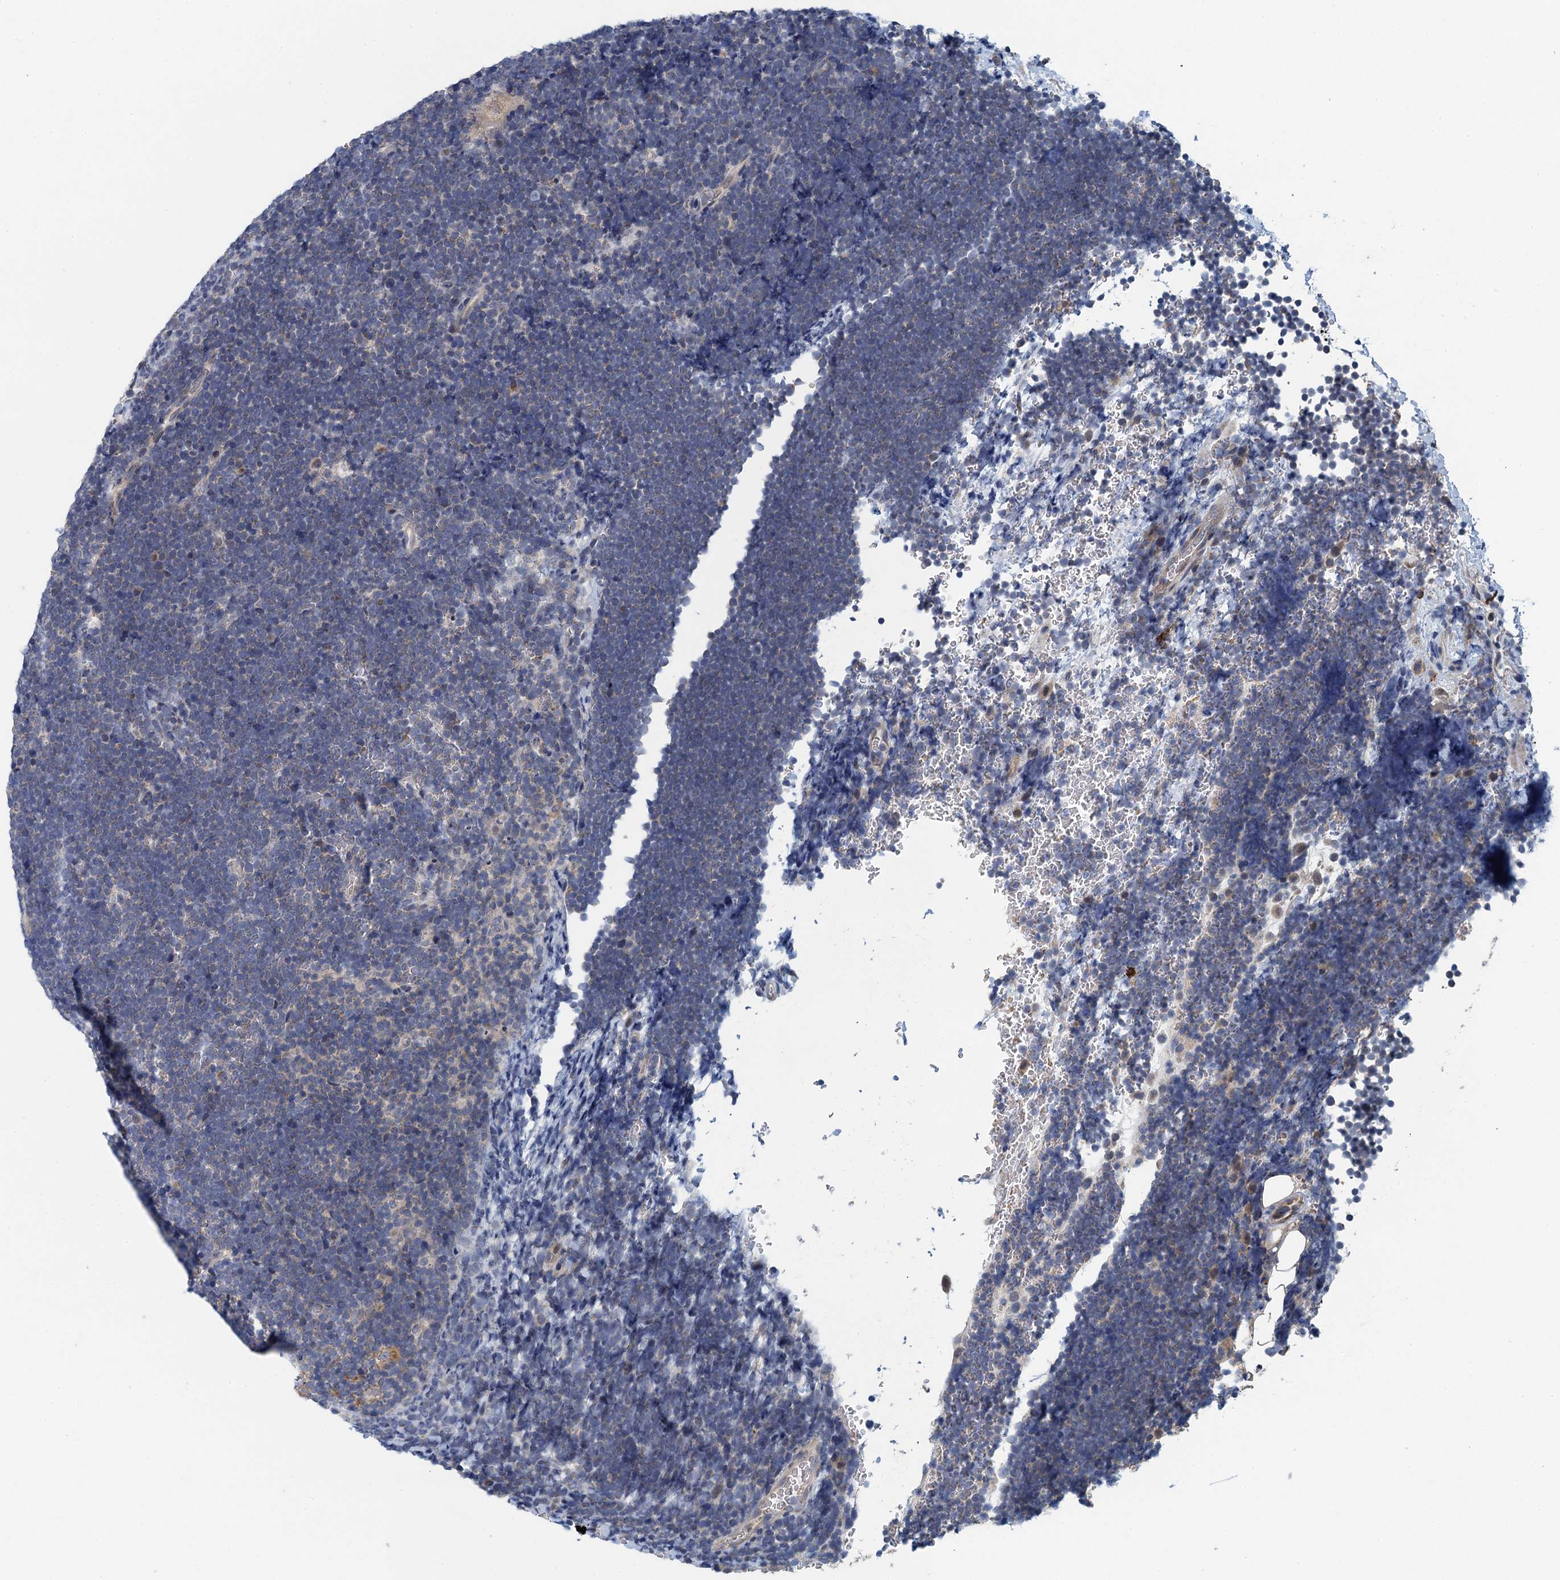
{"staining": {"intensity": "negative", "quantity": "none", "location": "none"}, "tissue": "lymphoma", "cell_type": "Tumor cells", "image_type": "cancer", "snomed": [{"axis": "morphology", "description": "Malignant lymphoma, non-Hodgkin's type, High grade"}, {"axis": "topography", "description": "Lymph node"}], "caption": "This is an immunohistochemistry (IHC) photomicrograph of lymphoma. There is no staining in tumor cells.", "gene": "KBTBD8", "patient": {"sex": "male", "age": 13}}